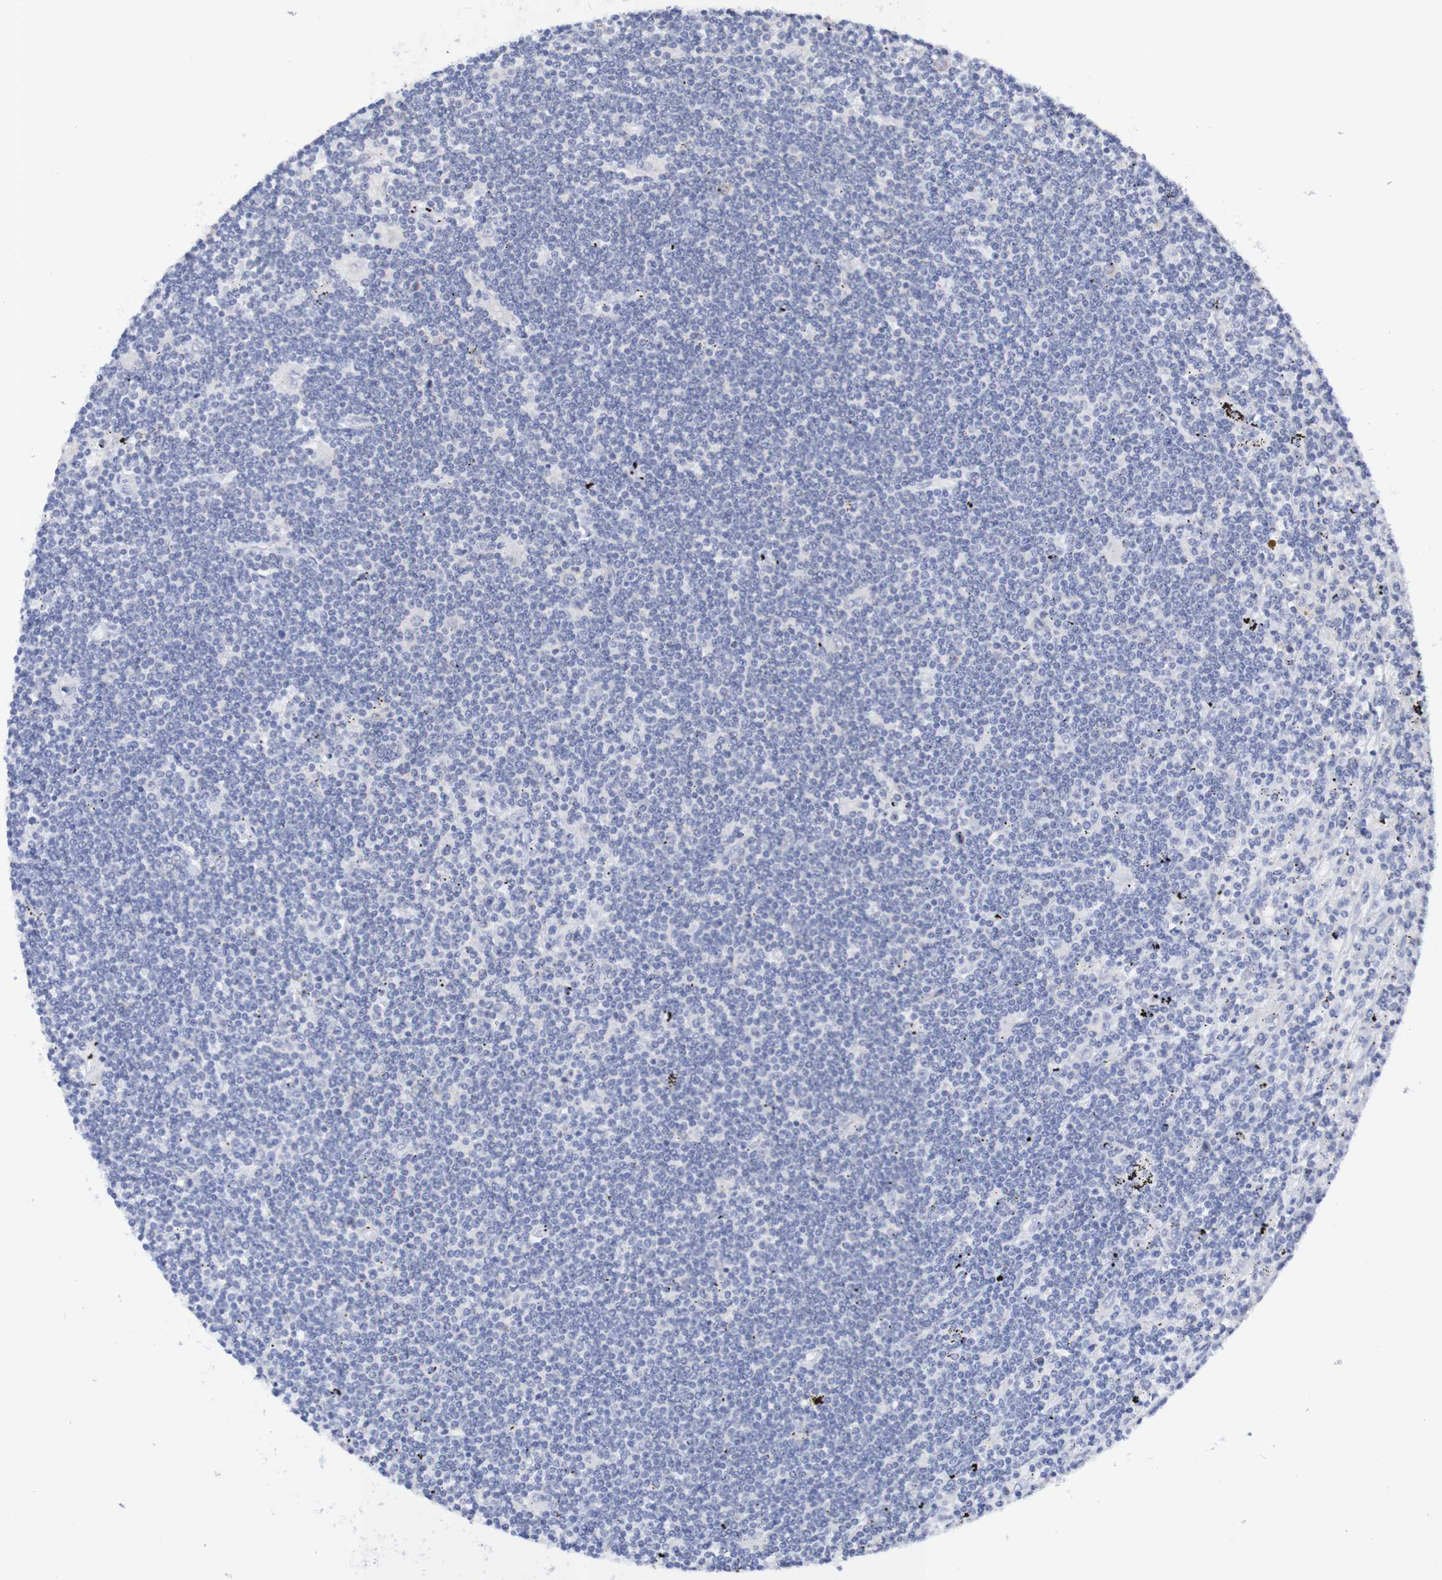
{"staining": {"intensity": "negative", "quantity": "none", "location": "none"}, "tissue": "lymphoma", "cell_type": "Tumor cells", "image_type": "cancer", "snomed": [{"axis": "morphology", "description": "Malignant lymphoma, non-Hodgkin's type, Low grade"}, {"axis": "topography", "description": "Spleen"}], "caption": "Lymphoma stained for a protein using immunohistochemistry reveals no expression tumor cells.", "gene": "ACVR1C", "patient": {"sex": "male", "age": 76}}